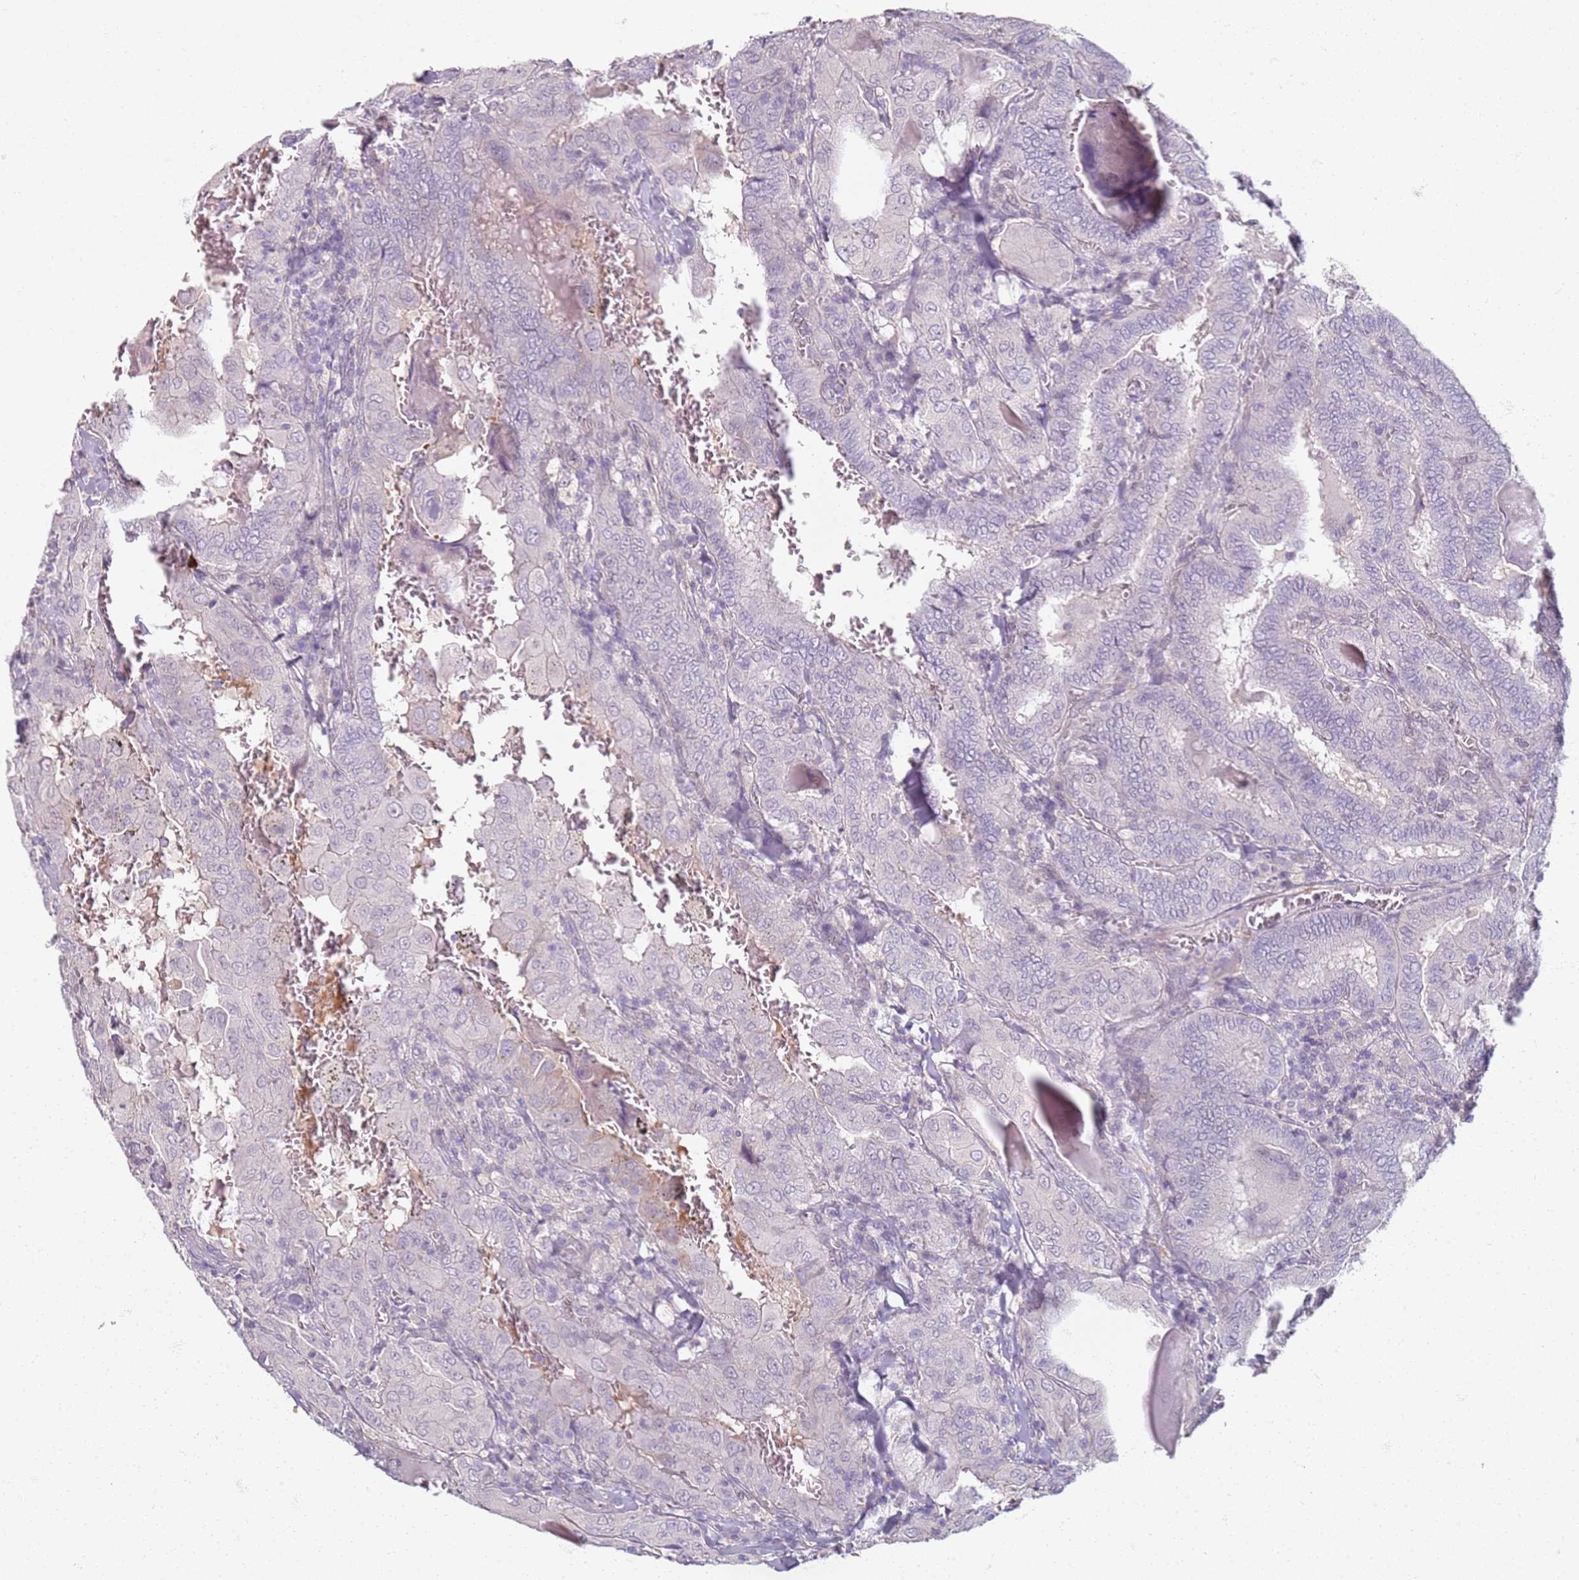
{"staining": {"intensity": "negative", "quantity": "none", "location": "none"}, "tissue": "thyroid cancer", "cell_type": "Tumor cells", "image_type": "cancer", "snomed": [{"axis": "morphology", "description": "Papillary adenocarcinoma, NOS"}, {"axis": "topography", "description": "Thyroid gland"}], "caption": "Immunohistochemistry (IHC) histopathology image of neoplastic tissue: thyroid cancer stained with DAB shows no significant protein staining in tumor cells. The staining was performed using DAB (3,3'-diaminobenzidine) to visualize the protein expression in brown, while the nuclei were stained in blue with hematoxylin (Magnification: 20x).", "gene": "CD40LG", "patient": {"sex": "female", "age": 72}}